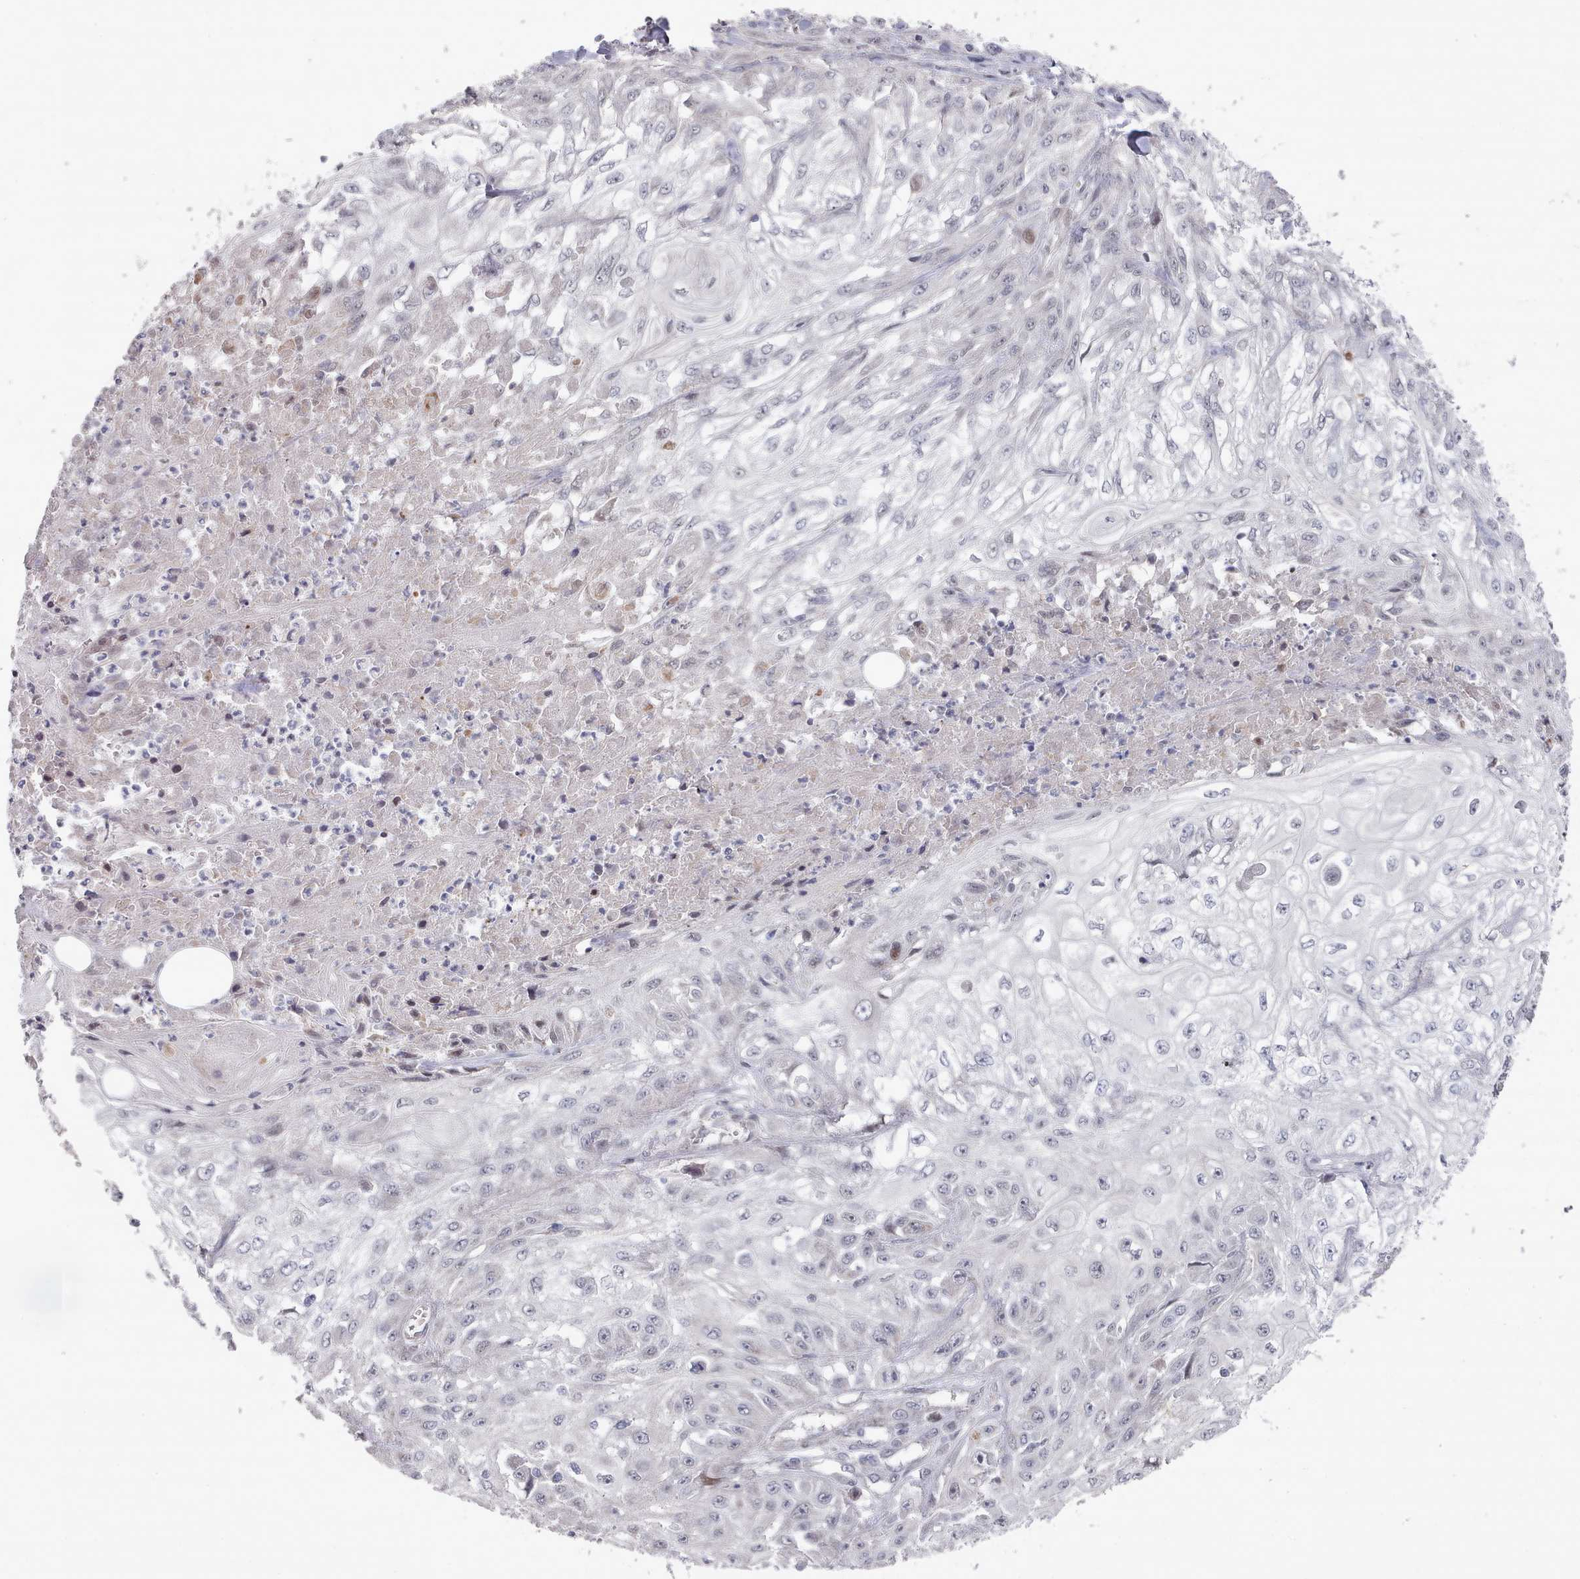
{"staining": {"intensity": "negative", "quantity": "none", "location": "none"}, "tissue": "skin cancer", "cell_type": "Tumor cells", "image_type": "cancer", "snomed": [{"axis": "morphology", "description": "Squamous cell carcinoma, NOS"}, {"axis": "morphology", "description": "Squamous cell carcinoma, metastatic, NOS"}, {"axis": "topography", "description": "Skin"}, {"axis": "topography", "description": "Lymph node"}], "caption": "Protein analysis of skin squamous cell carcinoma shows no significant expression in tumor cells.", "gene": "CPSF4", "patient": {"sex": "male", "age": 75}}